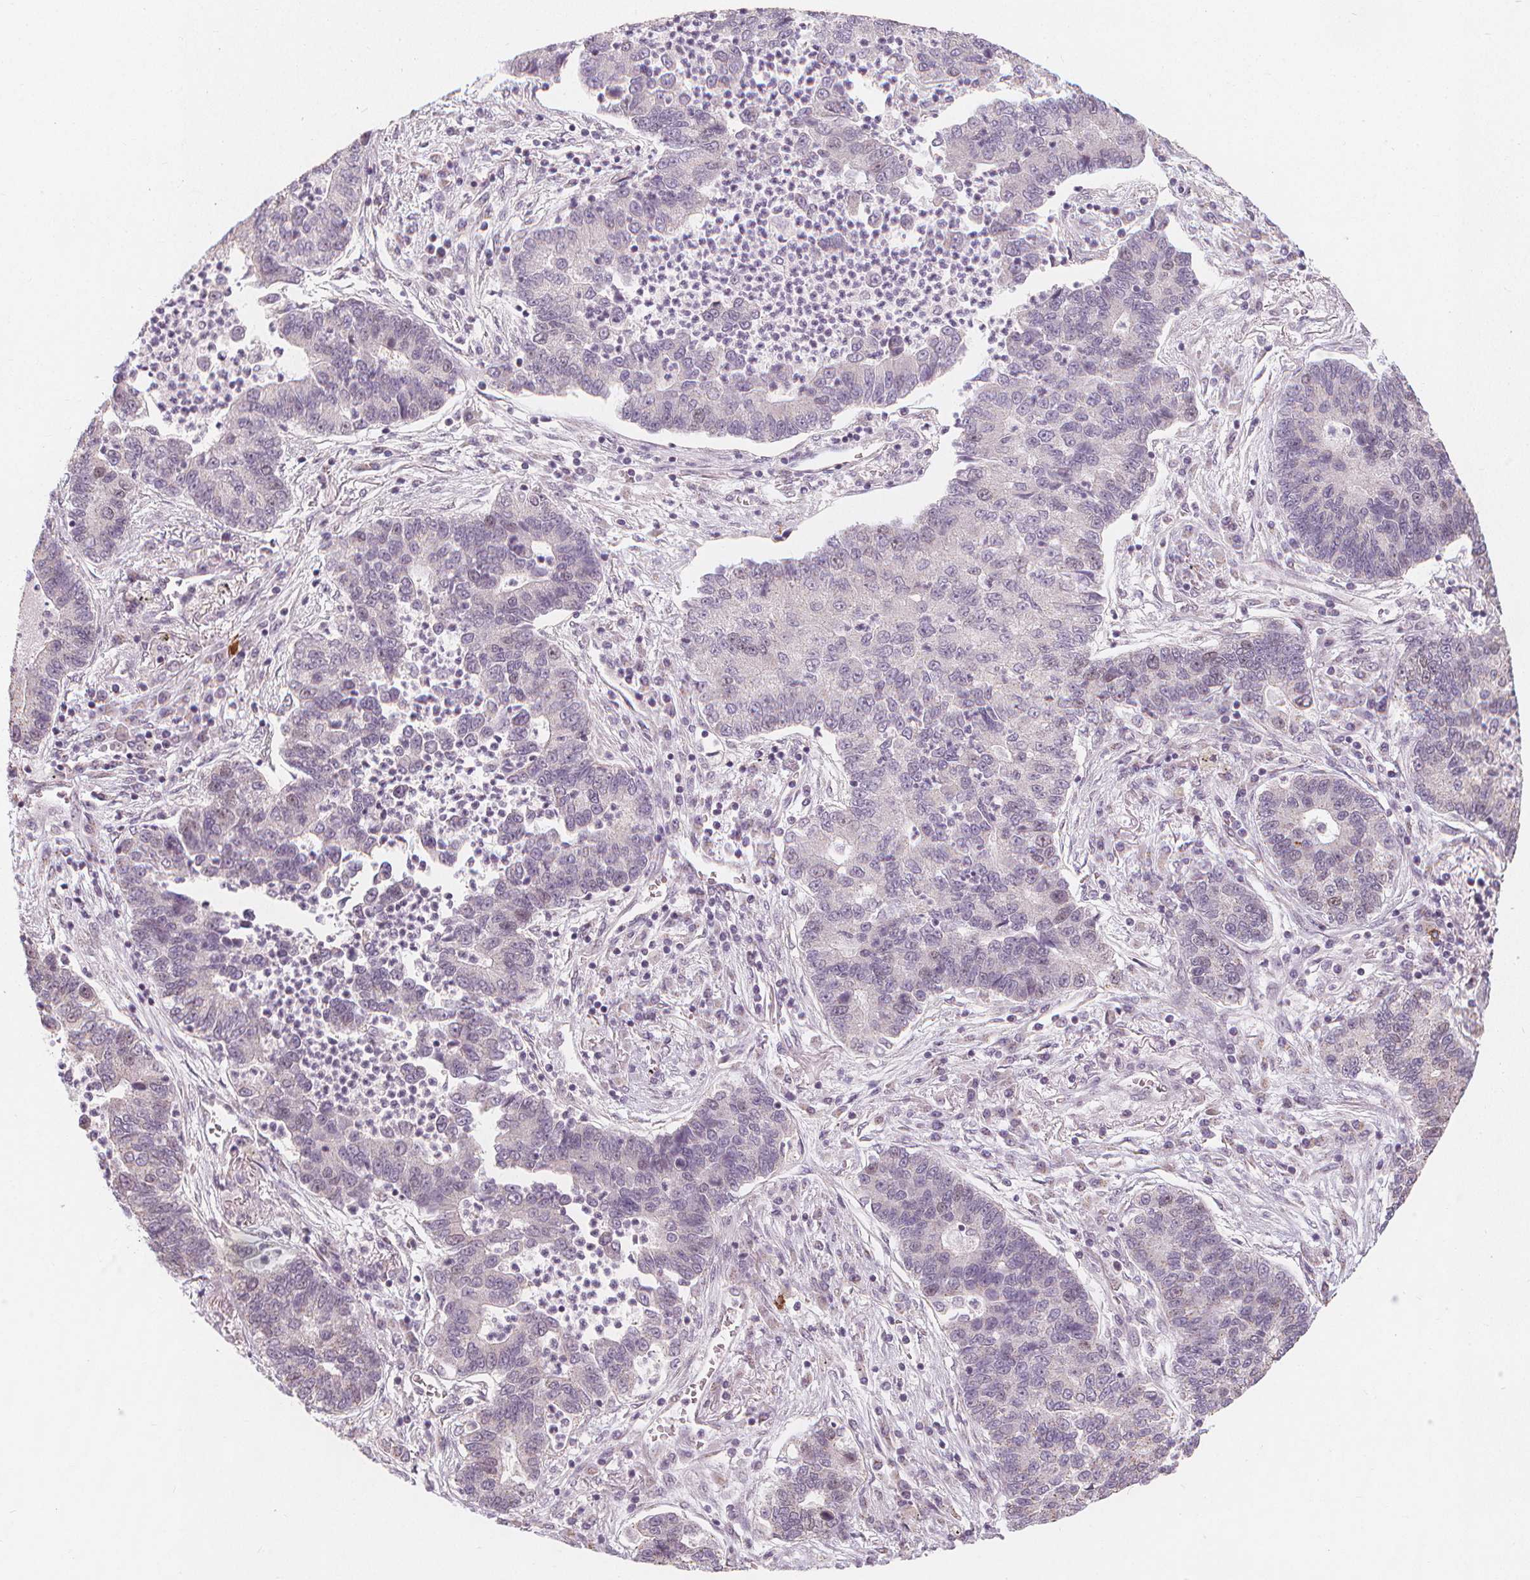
{"staining": {"intensity": "negative", "quantity": "none", "location": "none"}, "tissue": "lung cancer", "cell_type": "Tumor cells", "image_type": "cancer", "snomed": [{"axis": "morphology", "description": "Adenocarcinoma, NOS"}, {"axis": "topography", "description": "Lung"}], "caption": "Immunohistochemistry (IHC) of lung cancer (adenocarcinoma) exhibits no expression in tumor cells. Nuclei are stained in blue.", "gene": "TIPIN", "patient": {"sex": "female", "age": 57}}